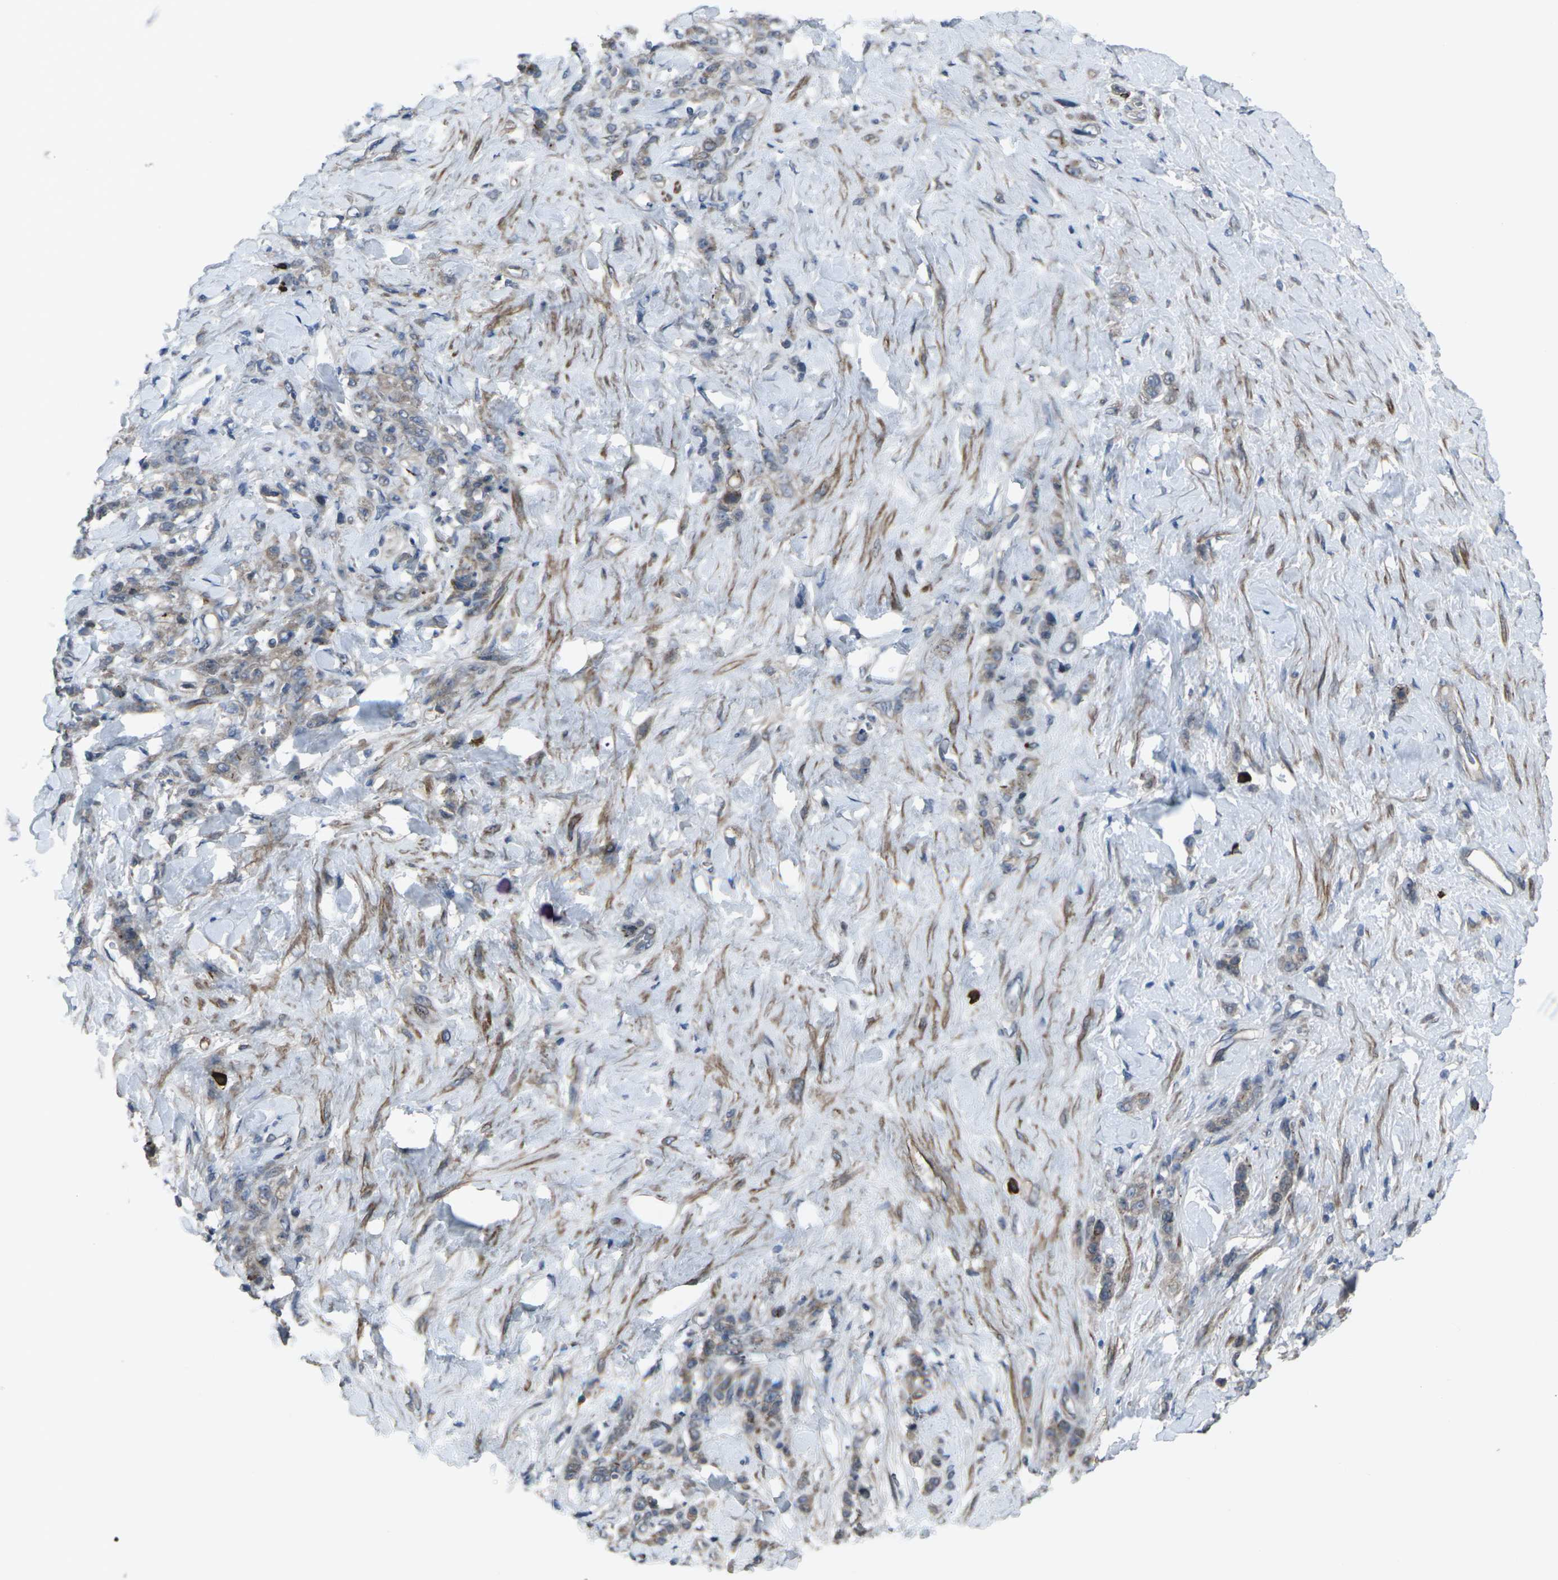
{"staining": {"intensity": "weak", "quantity": ">75%", "location": "cytoplasmic/membranous"}, "tissue": "stomach cancer", "cell_type": "Tumor cells", "image_type": "cancer", "snomed": [{"axis": "morphology", "description": "Adenocarcinoma, NOS"}, {"axis": "topography", "description": "Stomach"}], "caption": "Brown immunohistochemical staining in human stomach cancer (adenocarcinoma) reveals weak cytoplasmic/membranous staining in approximately >75% of tumor cells.", "gene": "CCR10", "patient": {"sex": "male", "age": 82}}